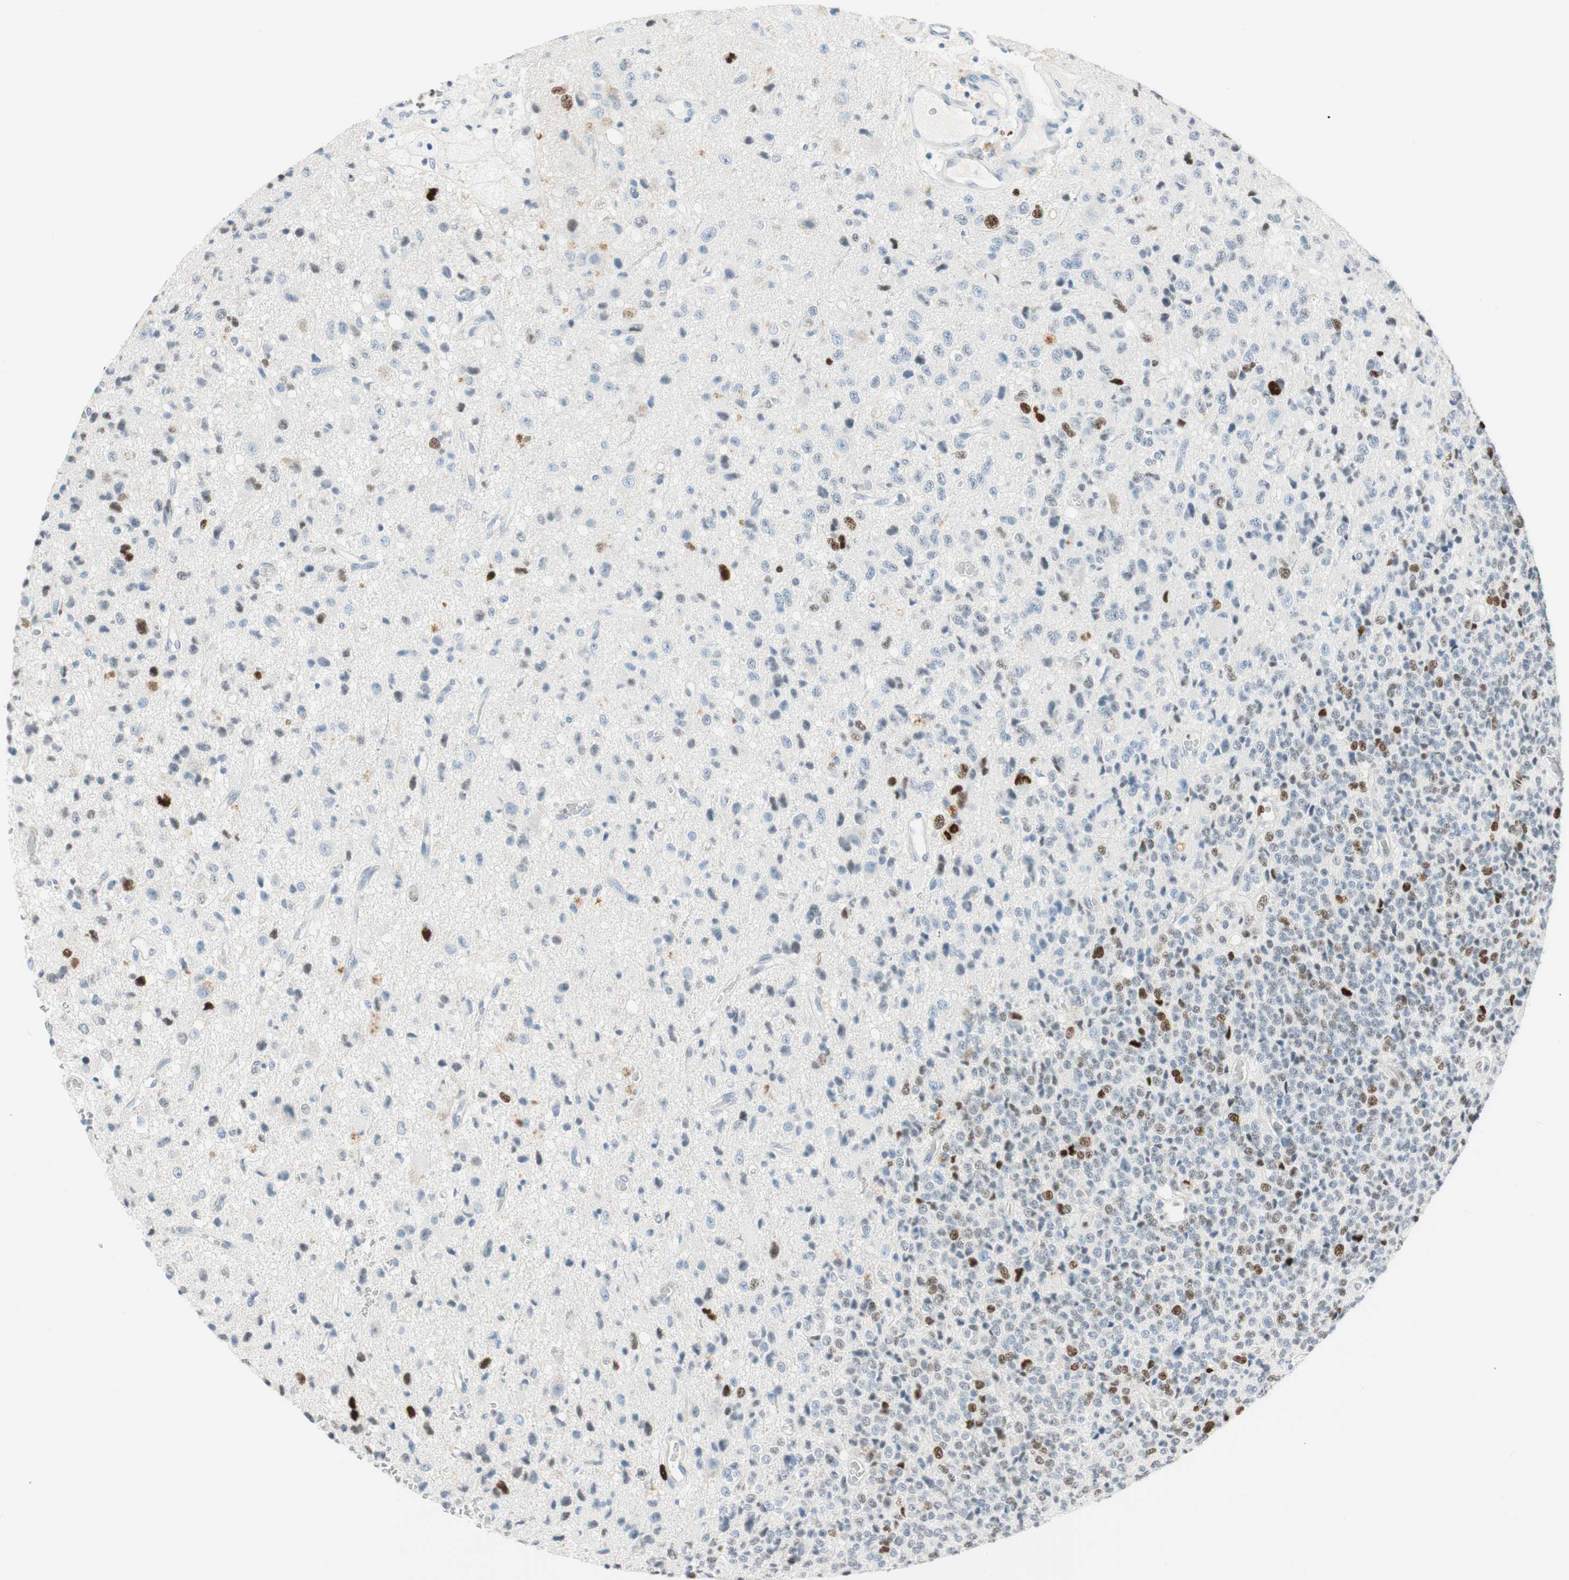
{"staining": {"intensity": "moderate", "quantity": "<25%", "location": "nuclear"}, "tissue": "glioma", "cell_type": "Tumor cells", "image_type": "cancer", "snomed": [{"axis": "morphology", "description": "Glioma, malignant, High grade"}, {"axis": "topography", "description": "pancreas cauda"}], "caption": "Glioma was stained to show a protein in brown. There is low levels of moderate nuclear staining in about <25% of tumor cells.", "gene": "EZH2", "patient": {"sex": "male", "age": 60}}